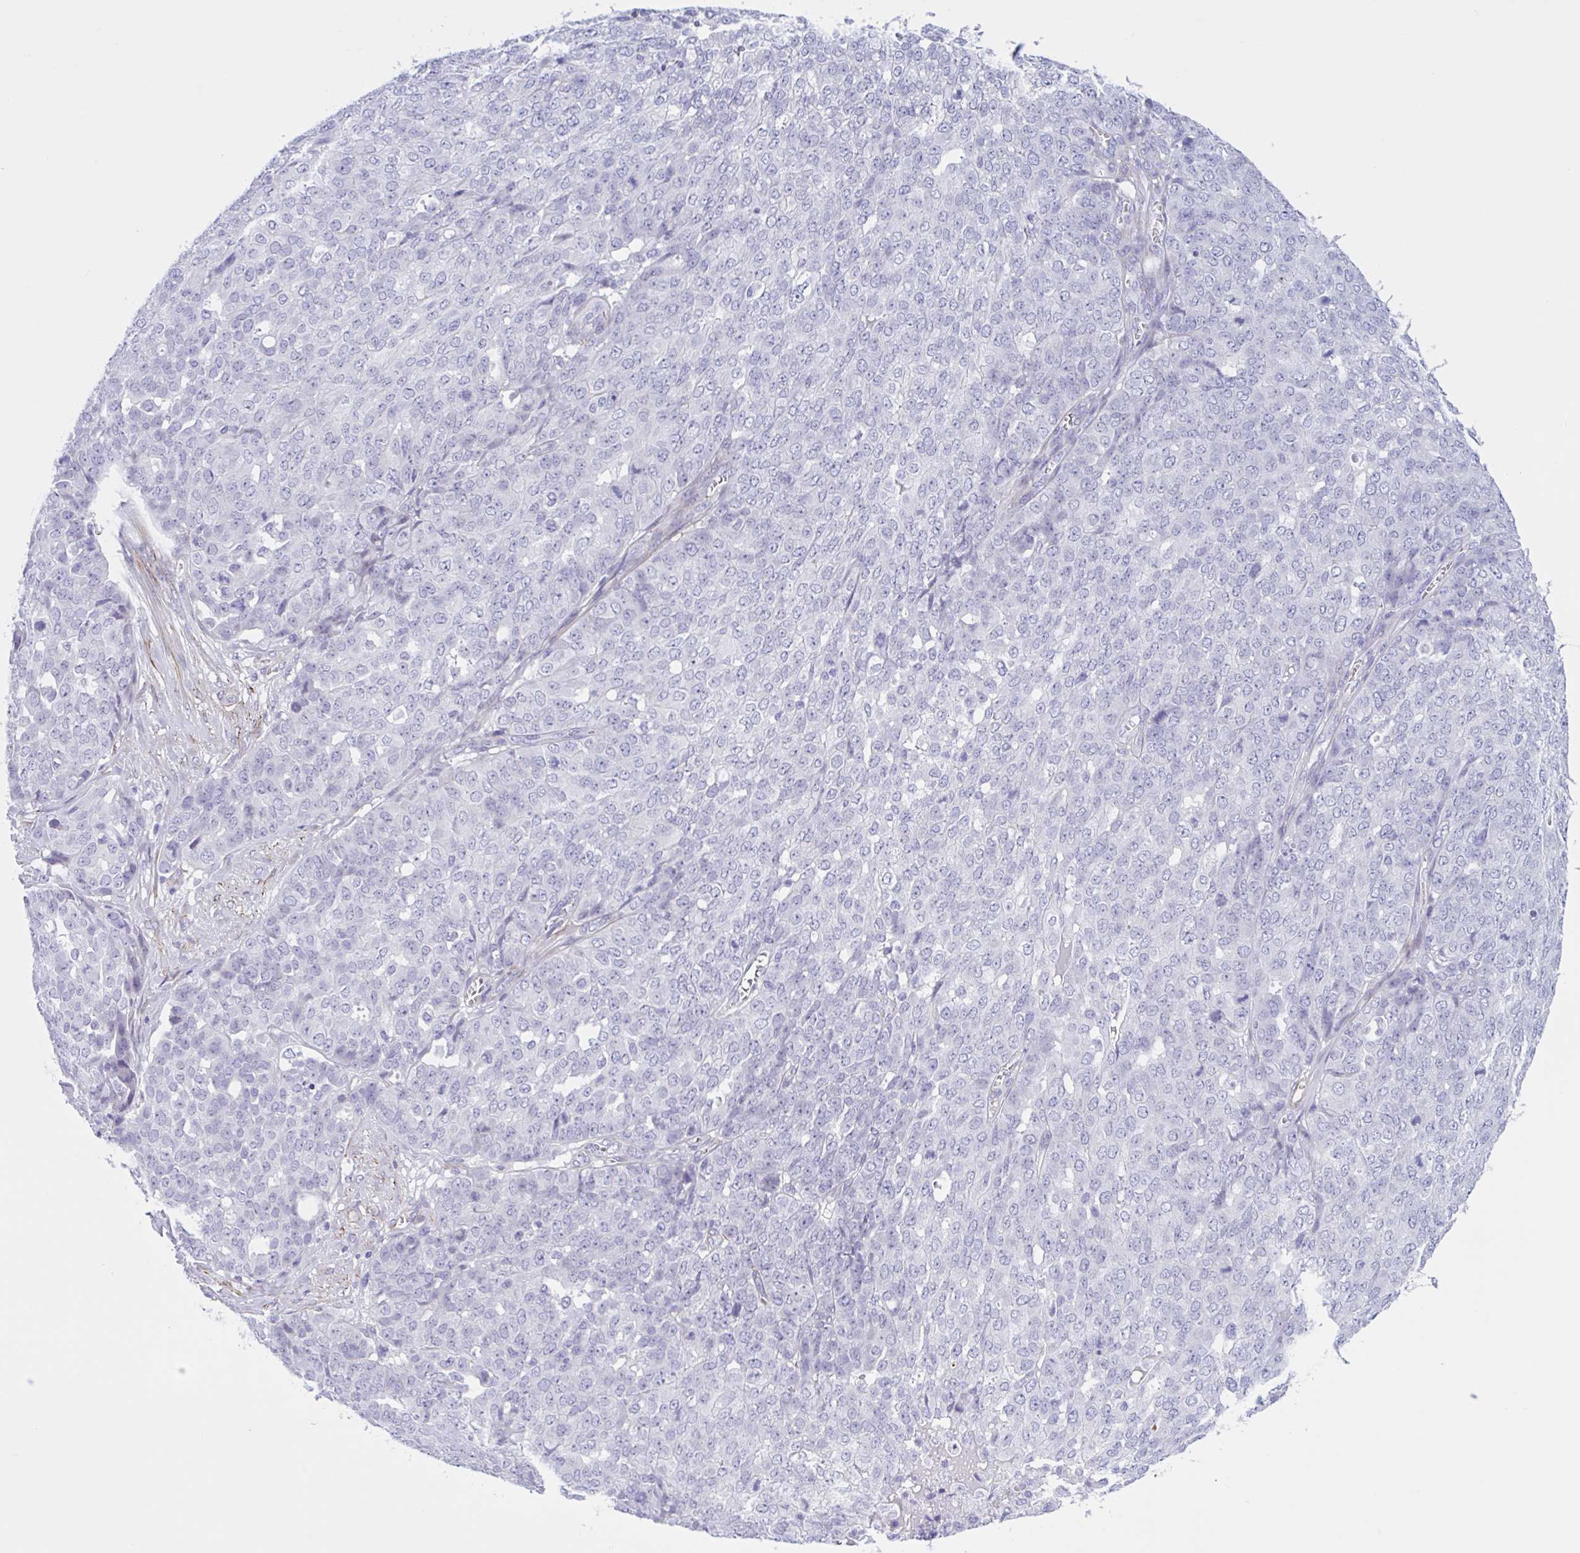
{"staining": {"intensity": "negative", "quantity": "none", "location": "none"}, "tissue": "ovarian cancer", "cell_type": "Tumor cells", "image_type": "cancer", "snomed": [{"axis": "morphology", "description": "Cystadenocarcinoma, serous, NOS"}, {"axis": "topography", "description": "Soft tissue"}, {"axis": "topography", "description": "Ovary"}], "caption": "A micrograph of ovarian serous cystadenocarcinoma stained for a protein reveals no brown staining in tumor cells.", "gene": "AHCYL2", "patient": {"sex": "female", "age": 57}}